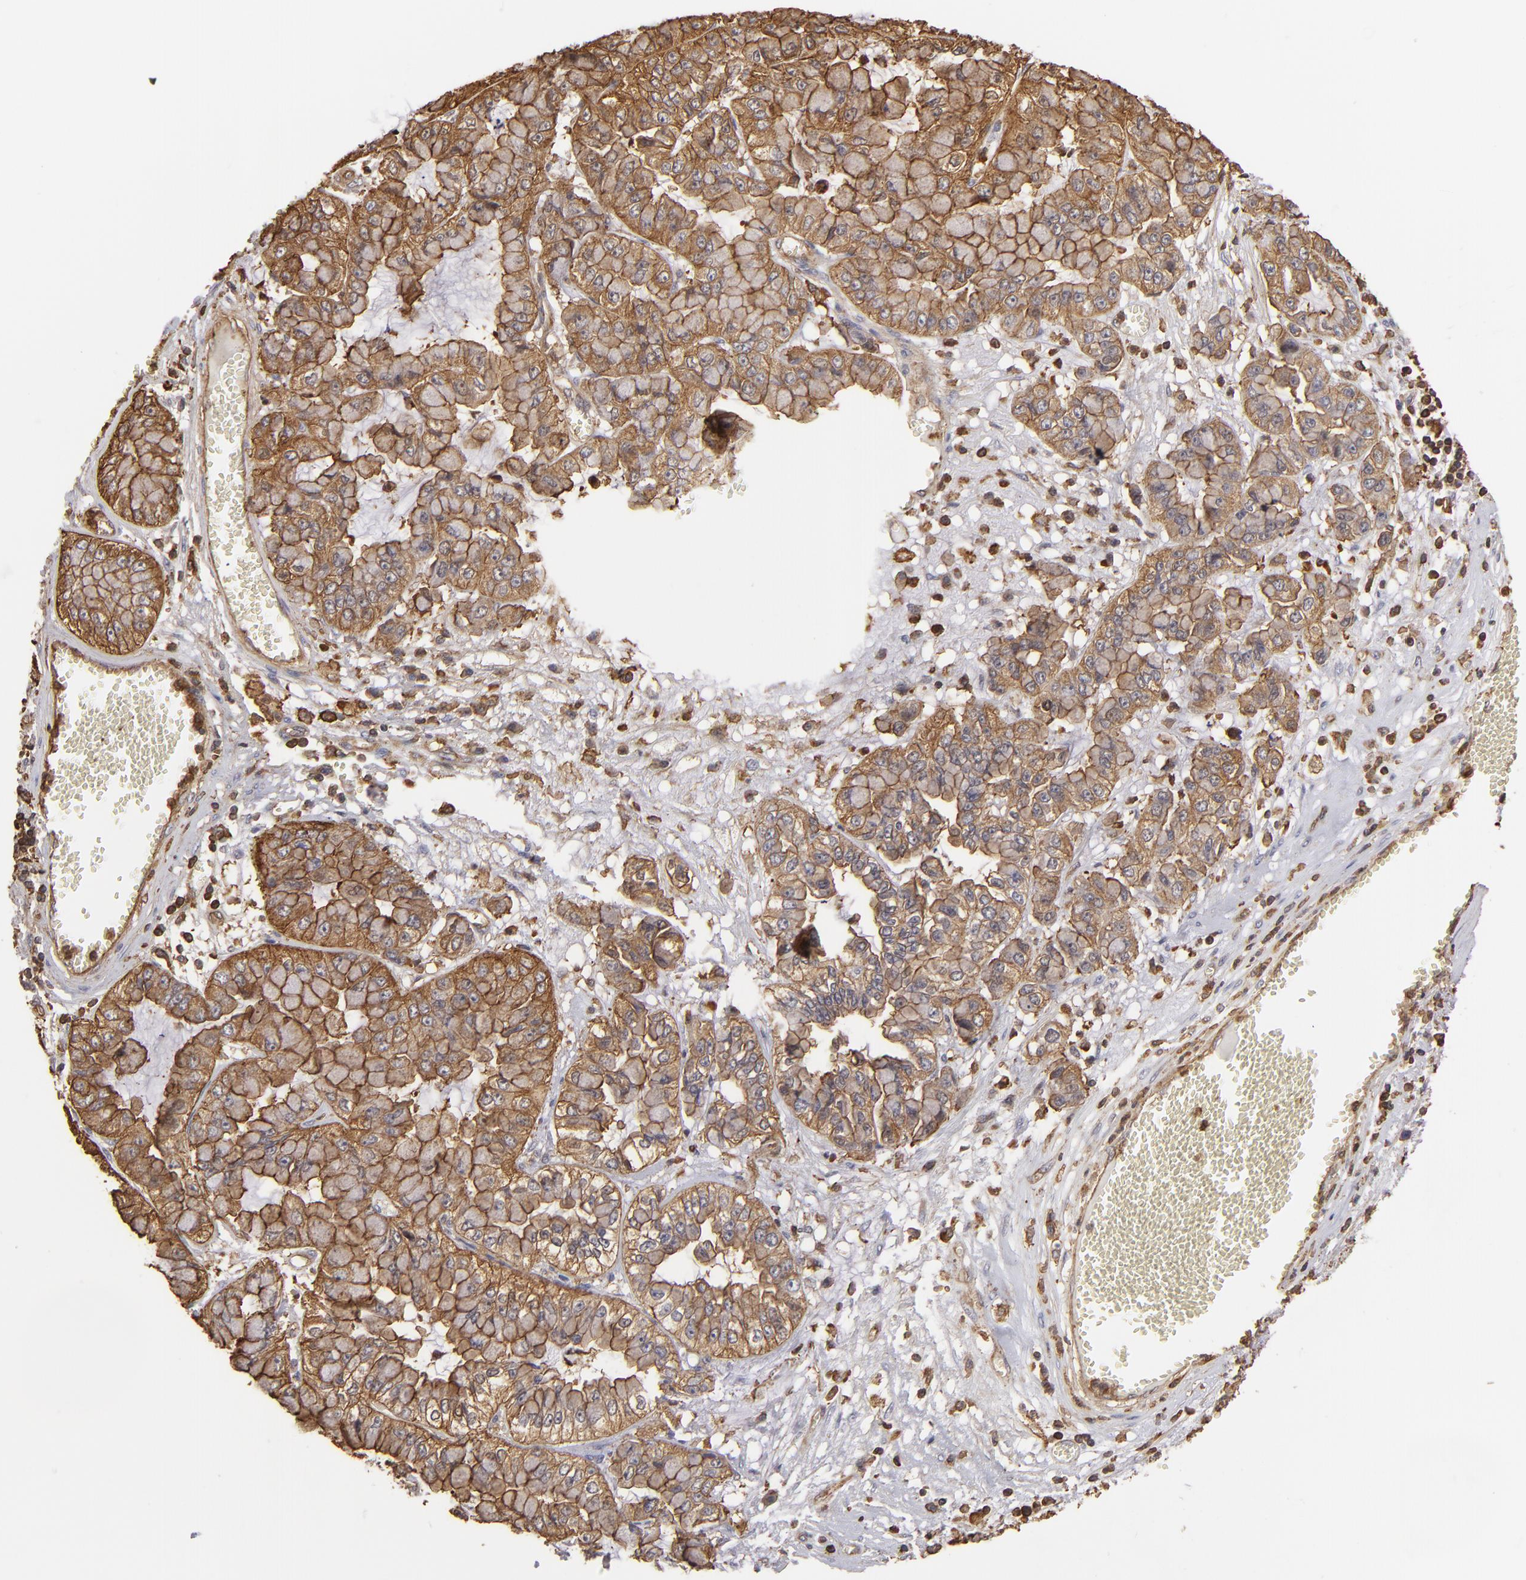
{"staining": {"intensity": "strong", "quantity": ">75%", "location": "cytoplasmic/membranous"}, "tissue": "liver cancer", "cell_type": "Tumor cells", "image_type": "cancer", "snomed": [{"axis": "morphology", "description": "Cholangiocarcinoma"}, {"axis": "topography", "description": "Liver"}], "caption": "Brown immunohistochemical staining in liver cholangiocarcinoma reveals strong cytoplasmic/membranous positivity in about >75% of tumor cells. The staining was performed using DAB (3,3'-diaminobenzidine), with brown indicating positive protein expression. Nuclei are stained blue with hematoxylin.", "gene": "ACTB", "patient": {"sex": "female", "age": 79}}